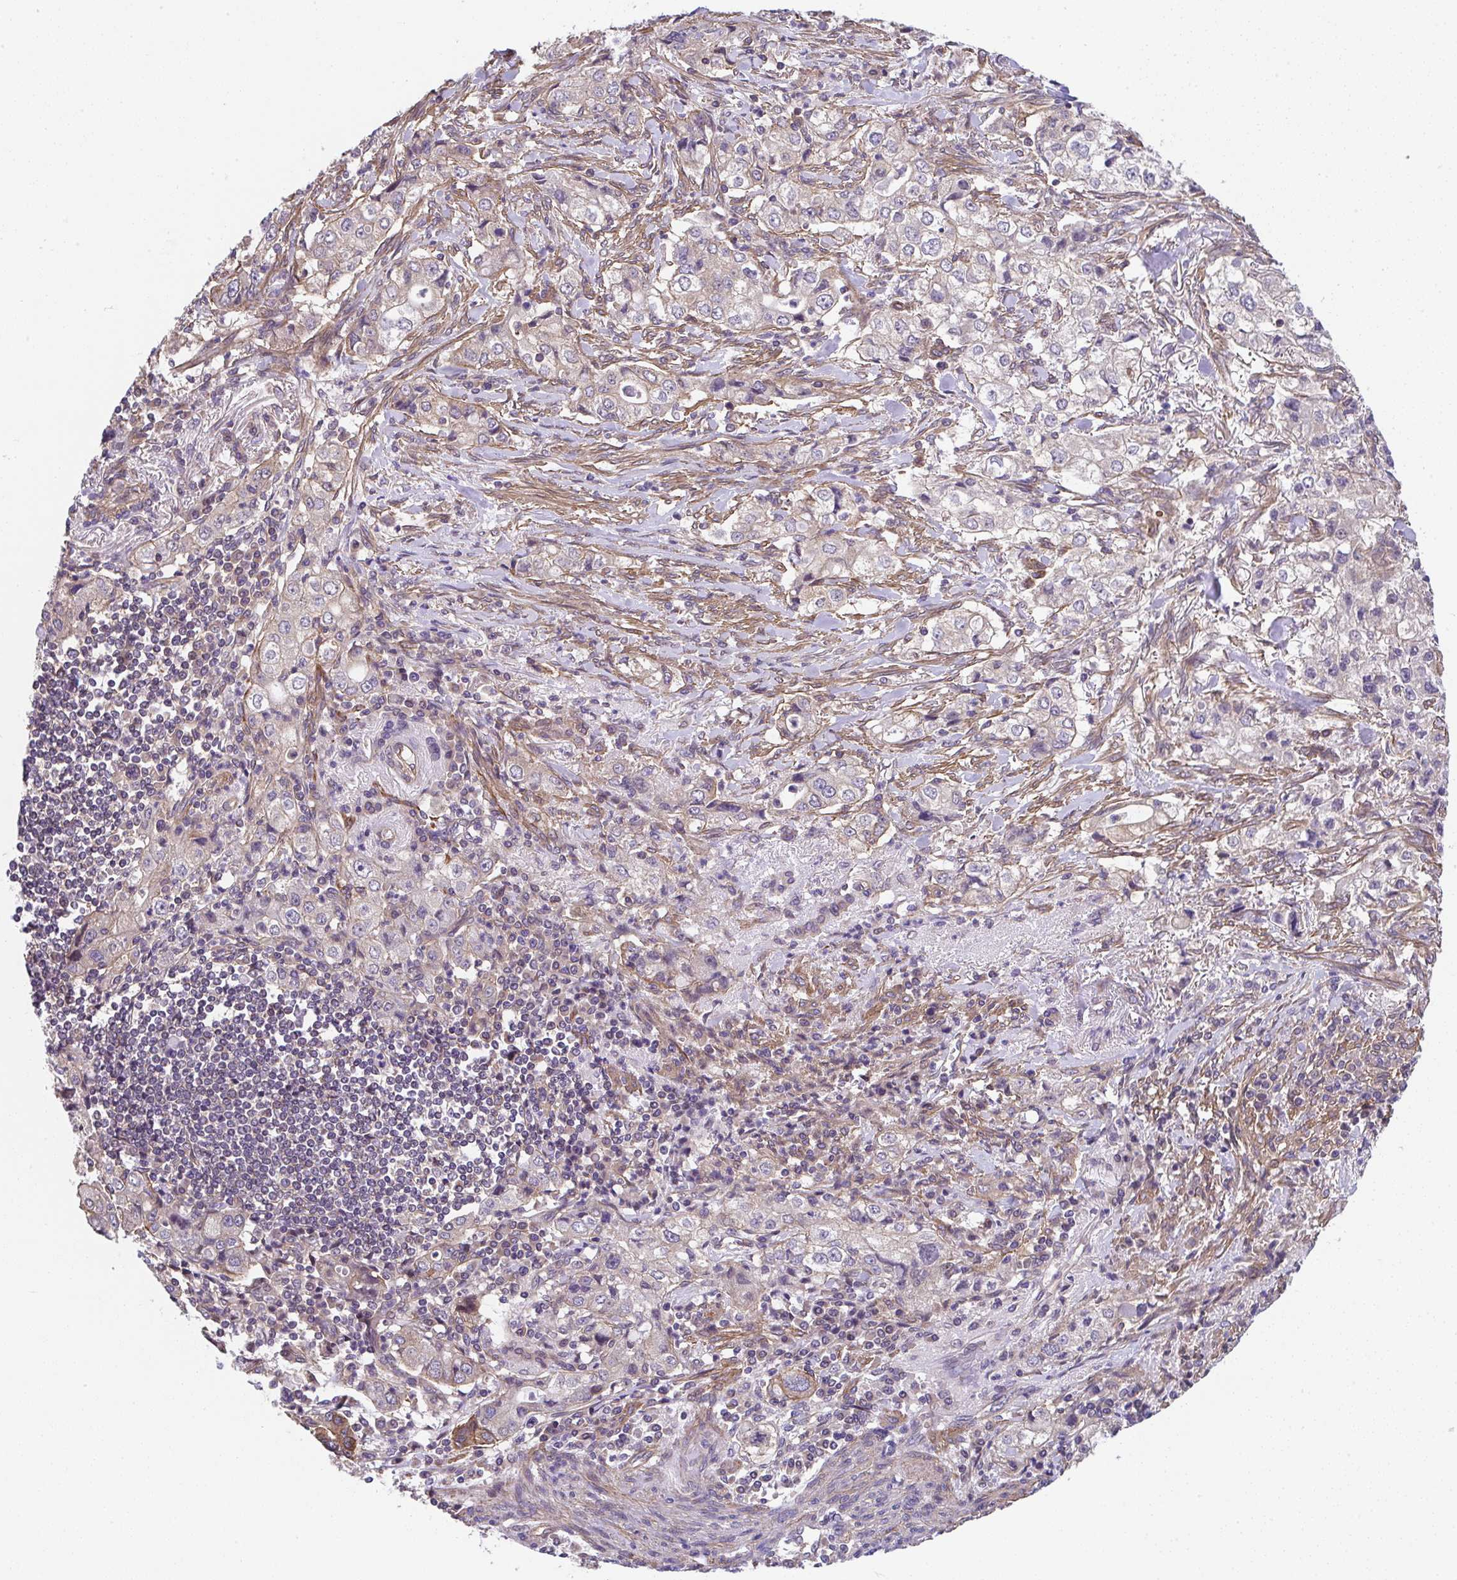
{"staining": {"intensity": "weak", "quantity": "25%-75%", "location": "cytoplasmic/membranous"}, "tissue": "stomach cancer", "cell_type": "Tumor cells", "image_type": "cancer", "snomed": [{"axis": "morphology", "description": "Adenocarcinoma, NOS"}, {"axis": "topography", "description": "Stomach, upper"}], "caption": "Human stomach adenocarcinoma stained with a protein marker exhibits weak staining in tumor cells.", "gene": "ZNF696", "patient": {"sex": "male", "age": 75}}